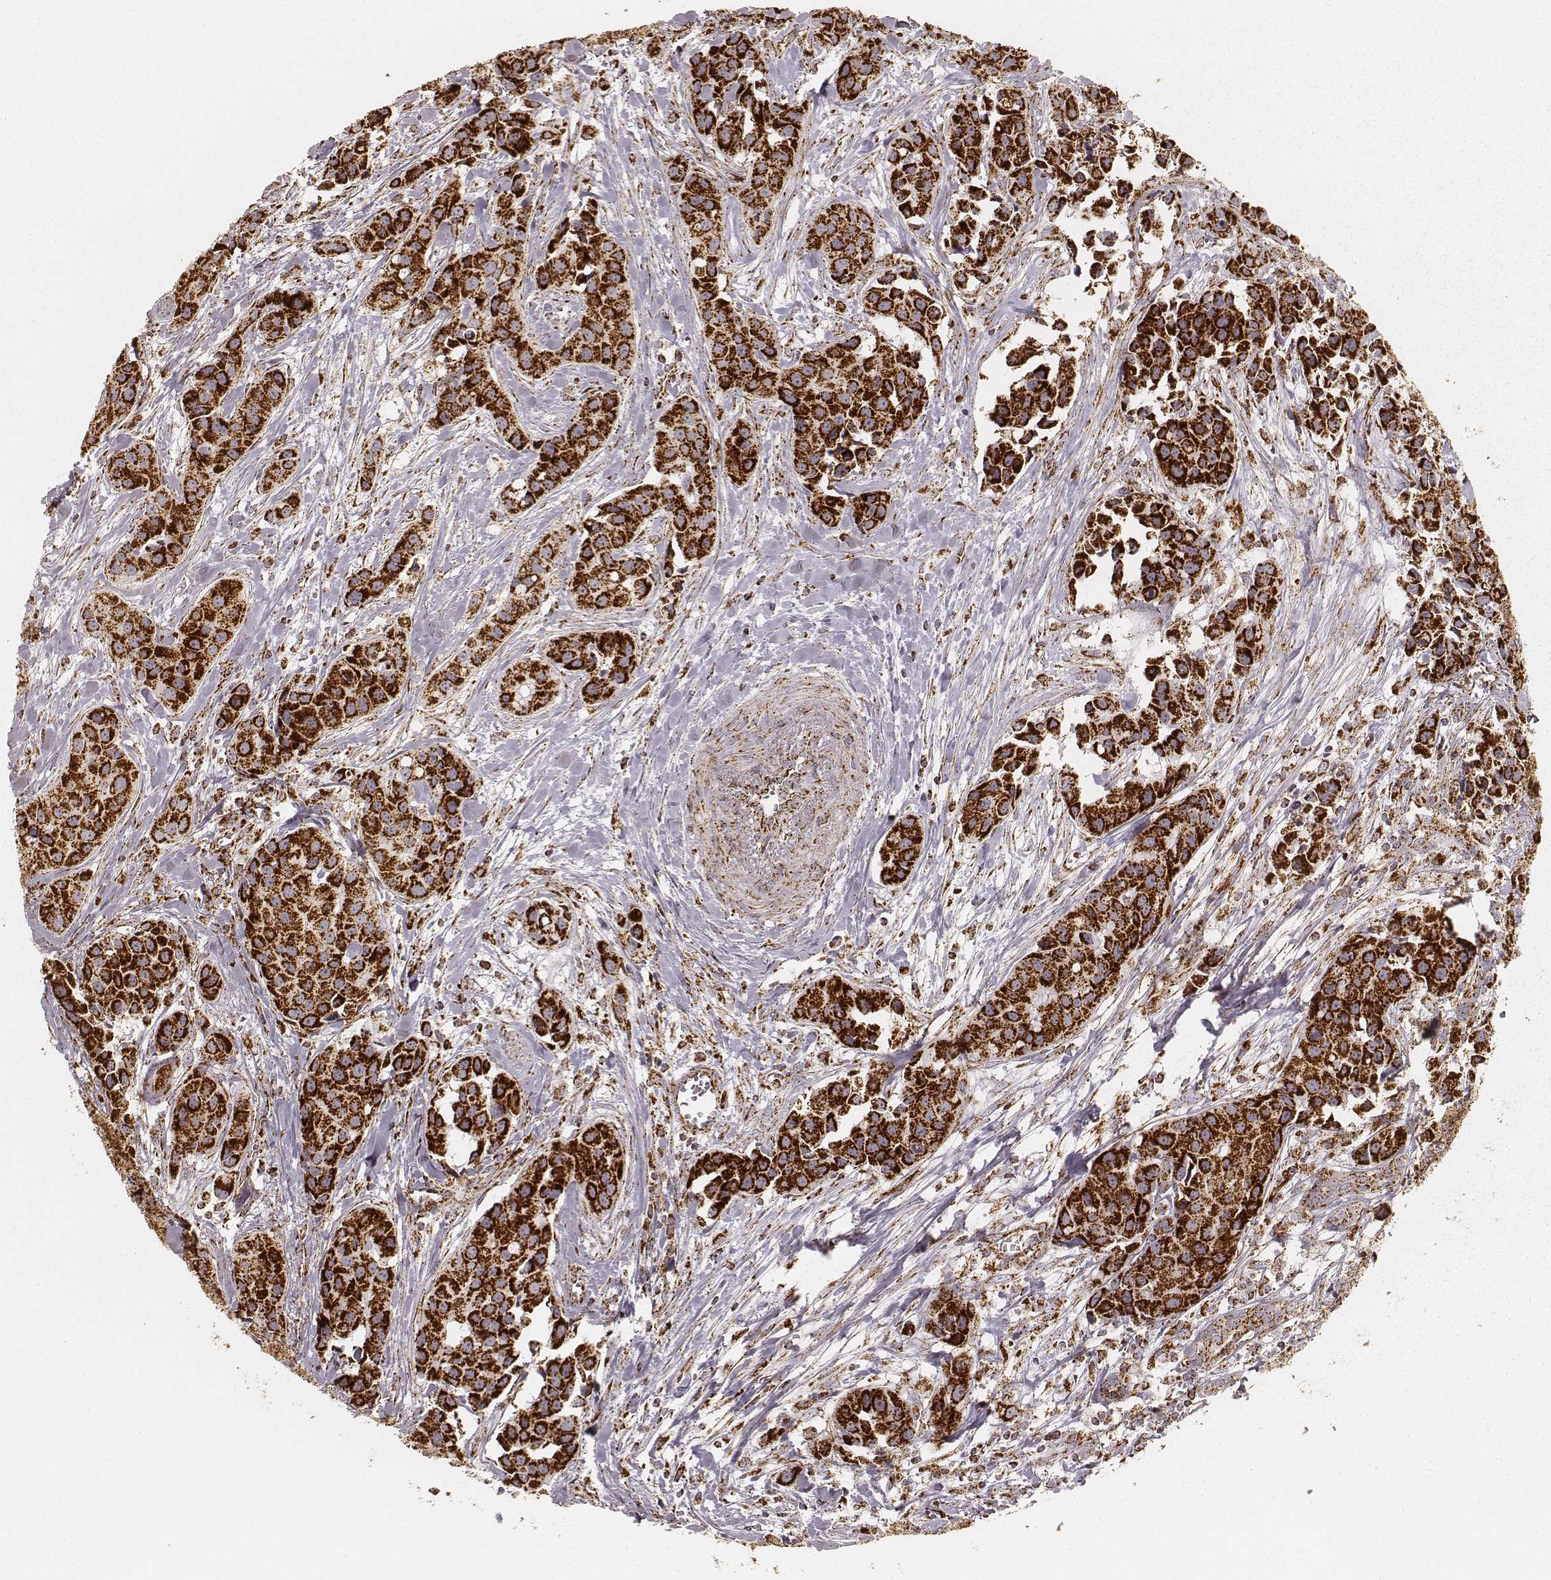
{"staining": {"intensity": "strong", "quantity": ">75%", "location": "cytoplasmic/membranous"}, "tissue": "head and neck cancer", "cell_type": "Tumor cells", "image_type": "cancer", "snomed": [{"axis": "morphology", "description": "Adenocarcinoma, NOS"}, {"axis": "topography", "description": "Head-Neck"}], "caption": "A brown stain labels strong cytoplasmic/membranous expression of a protein in head and neck cancer (adenocarcinoma) tumor cells.", "gene": "CS", "patient": {"sex": "male", "age": 76}}